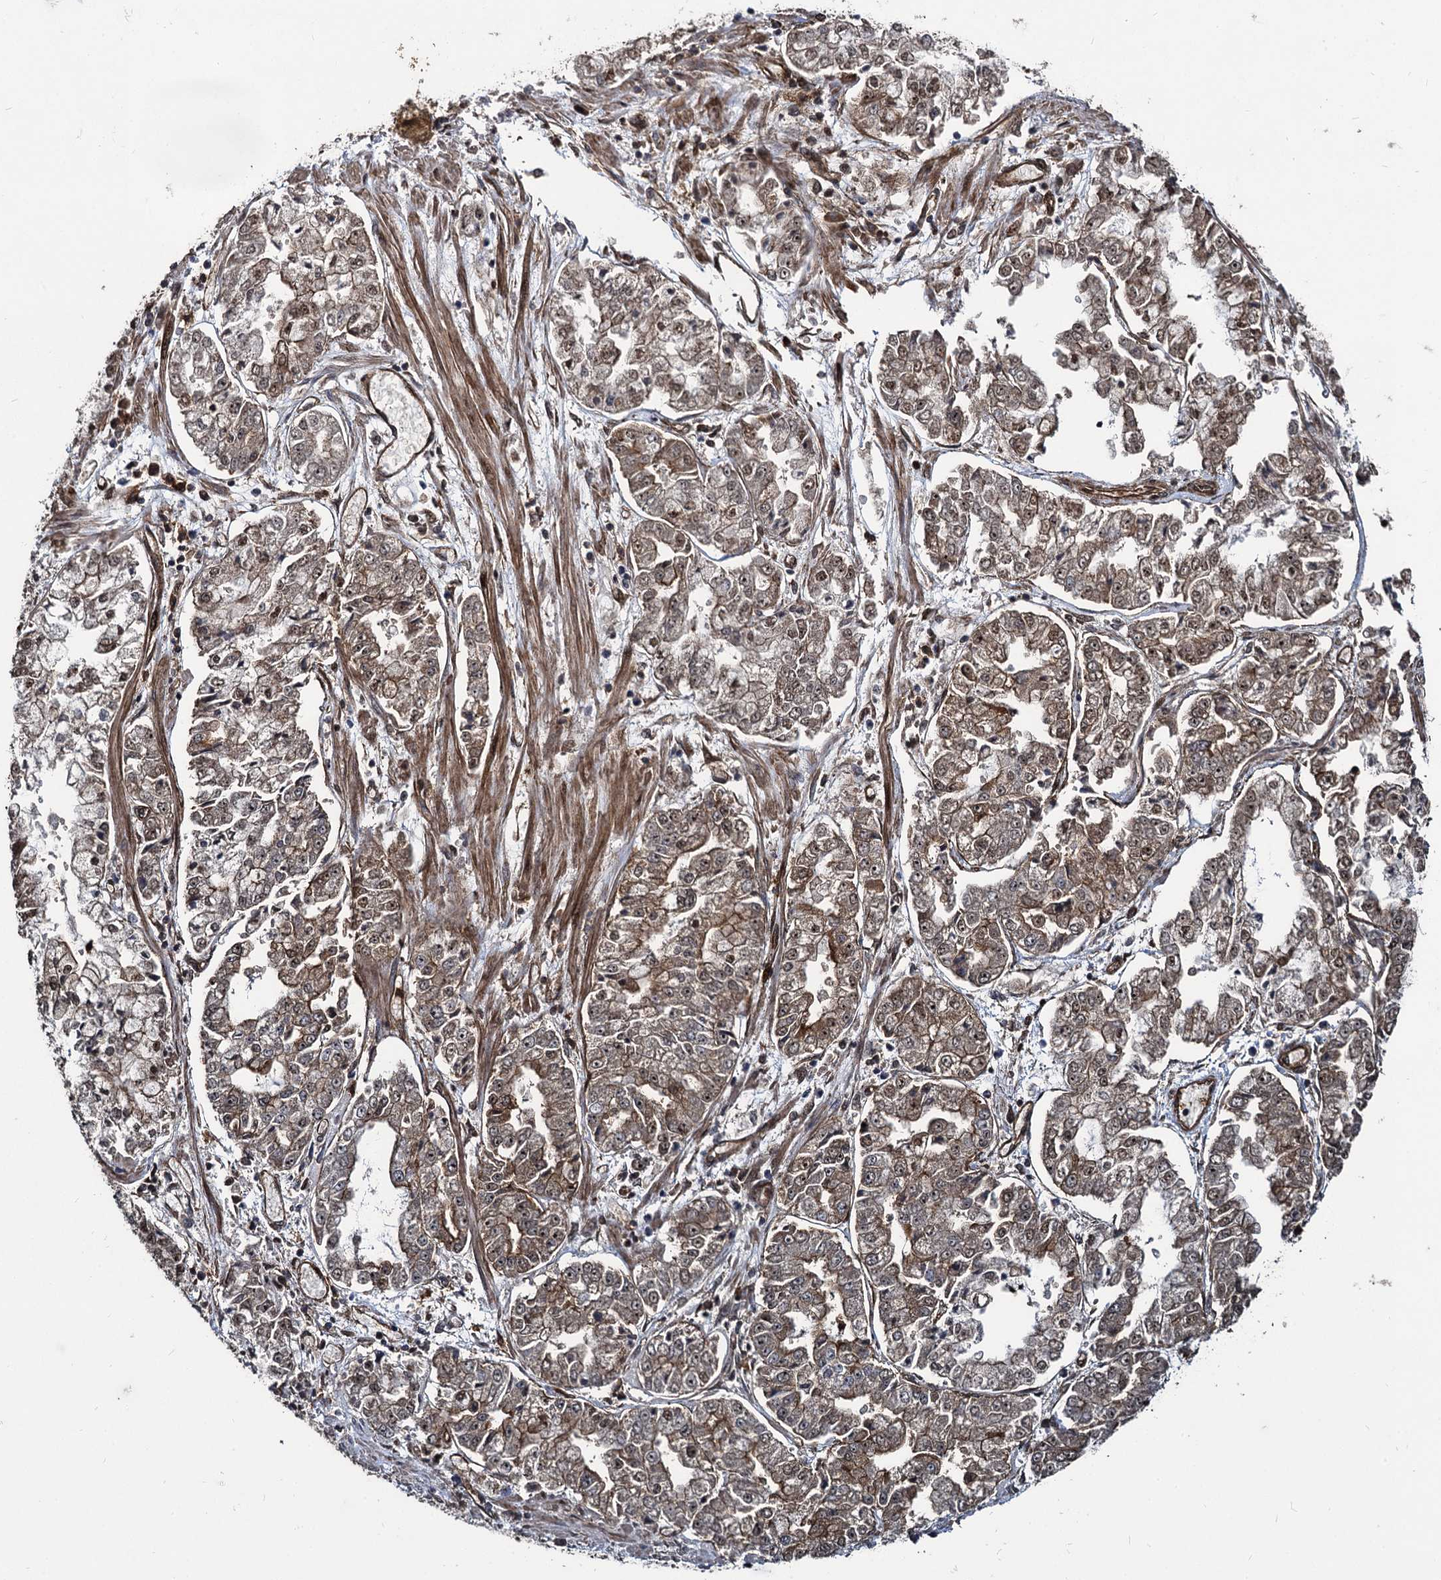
{"staining": {"intensity": "moderate", "quantity": "25%-75%", "location": "cytoplasmic/membranous"}, "tissue": "stomach cancer", "cell_type": "Tumor cells", "image_type": "cancer", "snomed": [{"axis": "morphology", "description": "Adenocarcinoma, NOS"}, {"axis": "topography", "description": "Stomach"}], "caption": "Approximately 25%-75% of tumor cells in human stomach adenocarcinoma show moderate cytoplasmic/membranous protein expression as visualized by brown immunohistochemical staining.", "gene": "SVIP", "patient": {"sex": "male", "age": 76}}